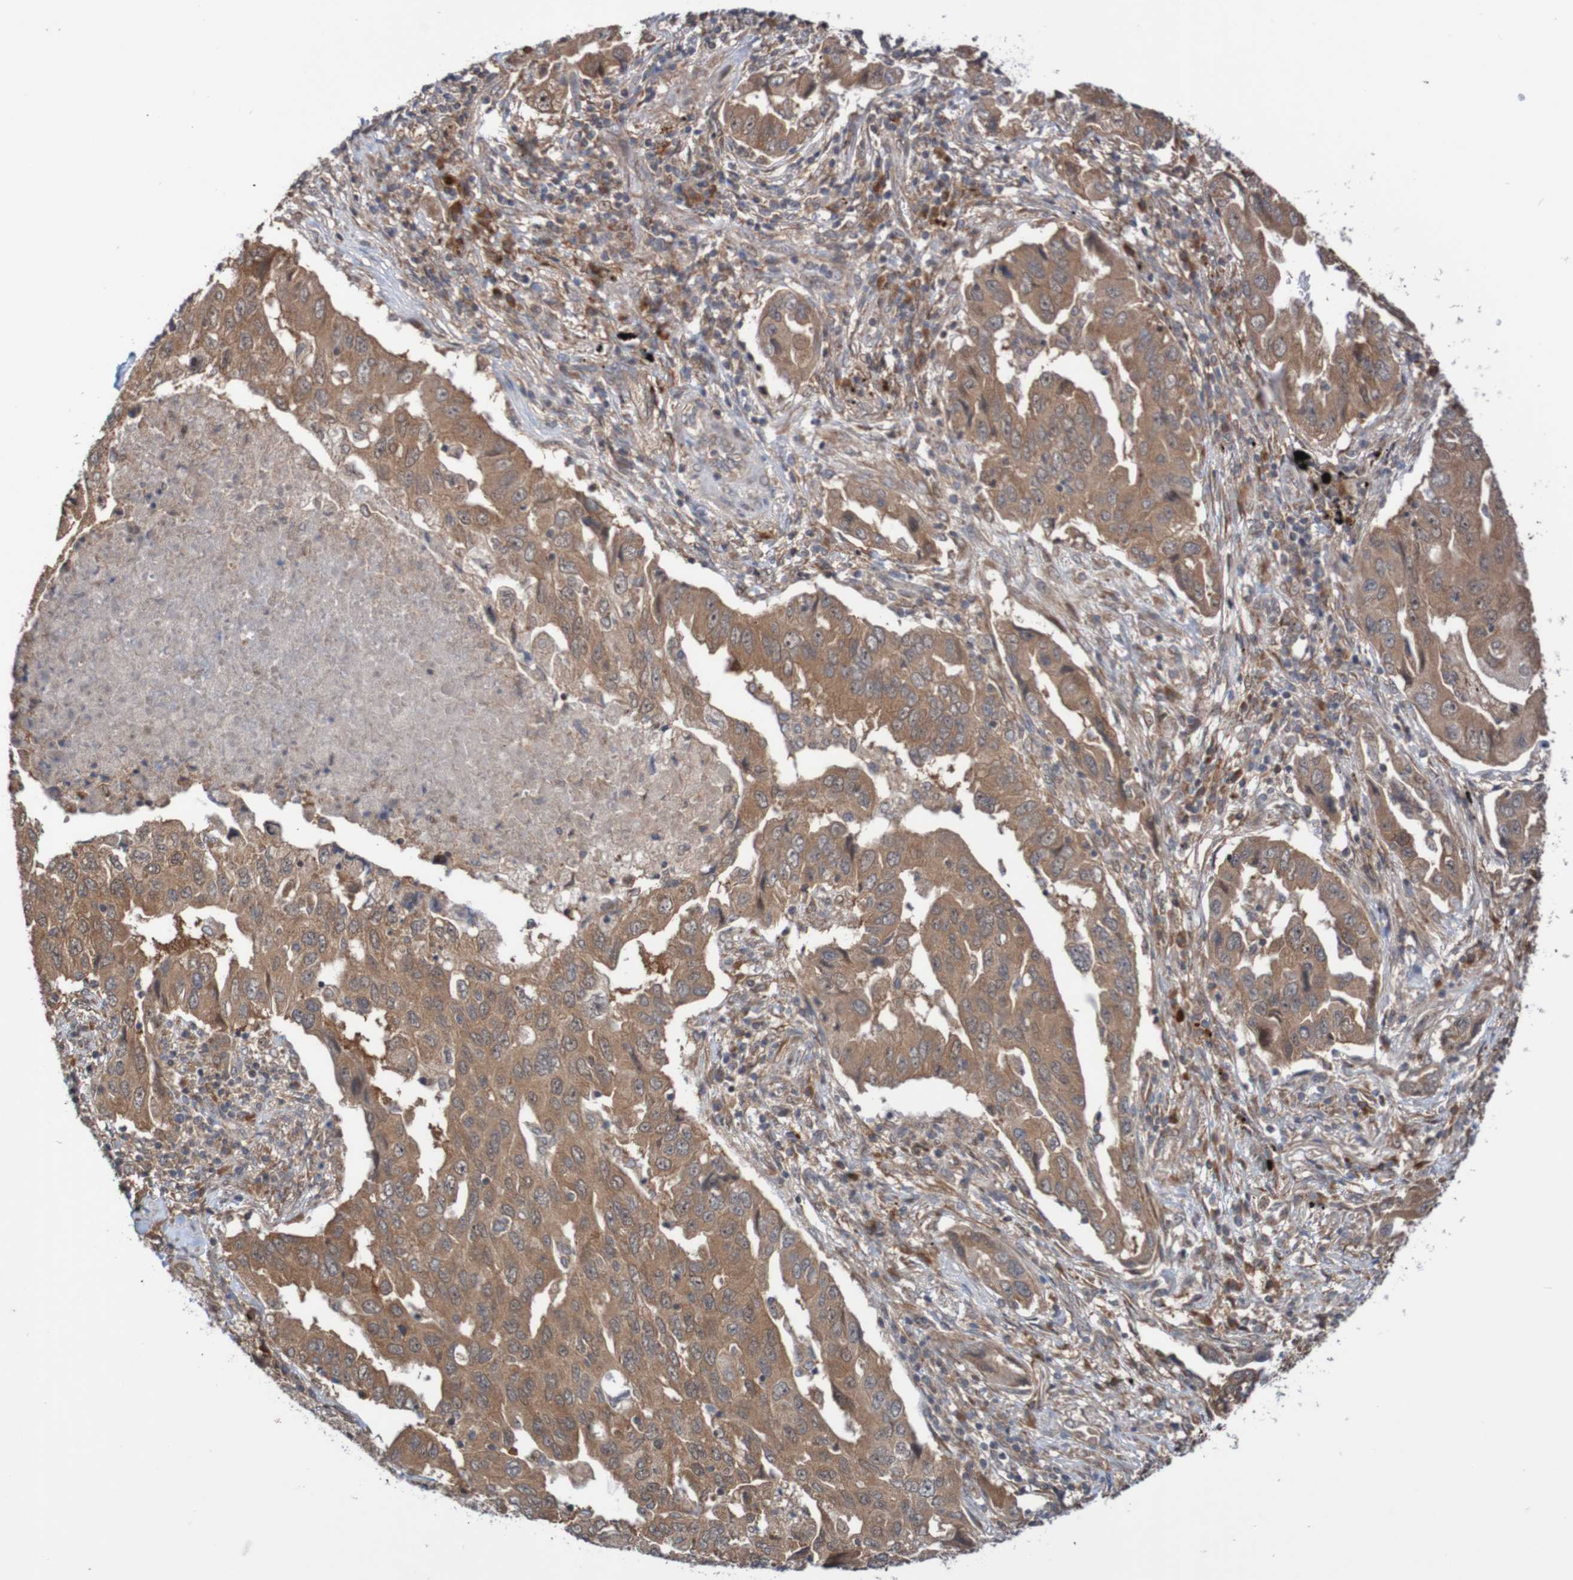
{"staining": {"intensity": "moderate", "quantity": ">75%", "location": "cytoplasmic/membranous"}, "tissue": "lung cancer", "cell_type": "Tumor cells", "image_type": "cancer", "snomed": [{"axis": "morphology", "description": "Adenocarcinoma, NOS"}, {"axis": "topography", "description": "Lung"}], "caption": "Brown immunohistochemical staining in human lung cancer demonstrates moderate cytoplasmic/membranous staining in approximately >75% of tumor cells.", "gene": "PHPT1", "patient": {"sex": "female", "age": 65}}